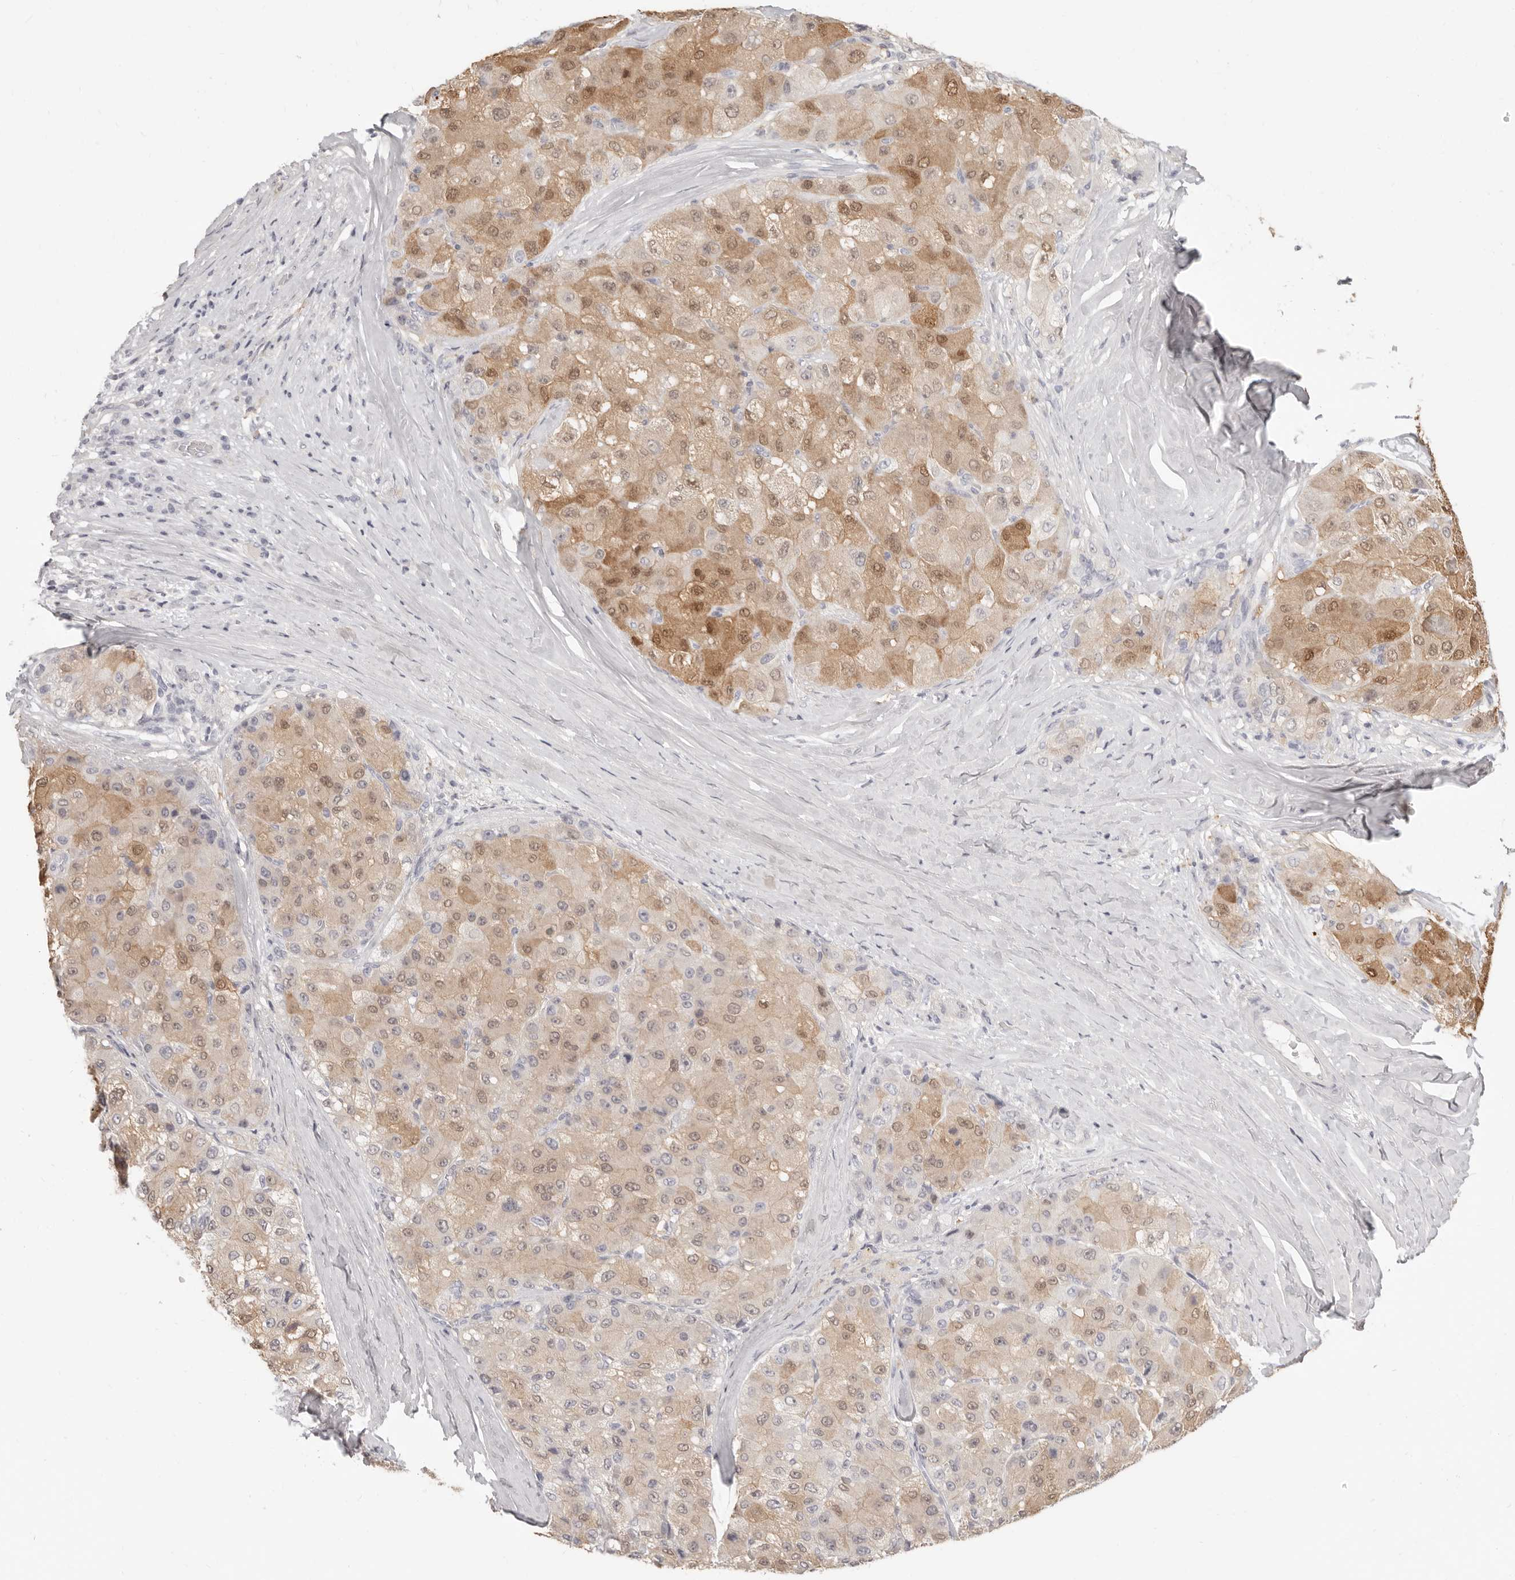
{"staining": {"intensity": "moderate", "quantity": "25%-75%", "location": "cytoplasmic/membranous,nuclear"}, "tissue": "liver cancer", "cell_type": "Tumor cells", "image_type": "cancer", "snomed": [{"axis": "morphology", "description": "Carcinoma, Hepatocellular, NOS"}, {"axis": "topography", "description": "Liver"}], "caption": "Immunohistochemistry (IHC) of human liver cancer reveals medium levels of moderate cytoplasmic/membranous and nuclear expression in approximately 25%-75% of tumor cells.", "gene": "FABP1", "patient": {"sex": "male", "age": 80}}